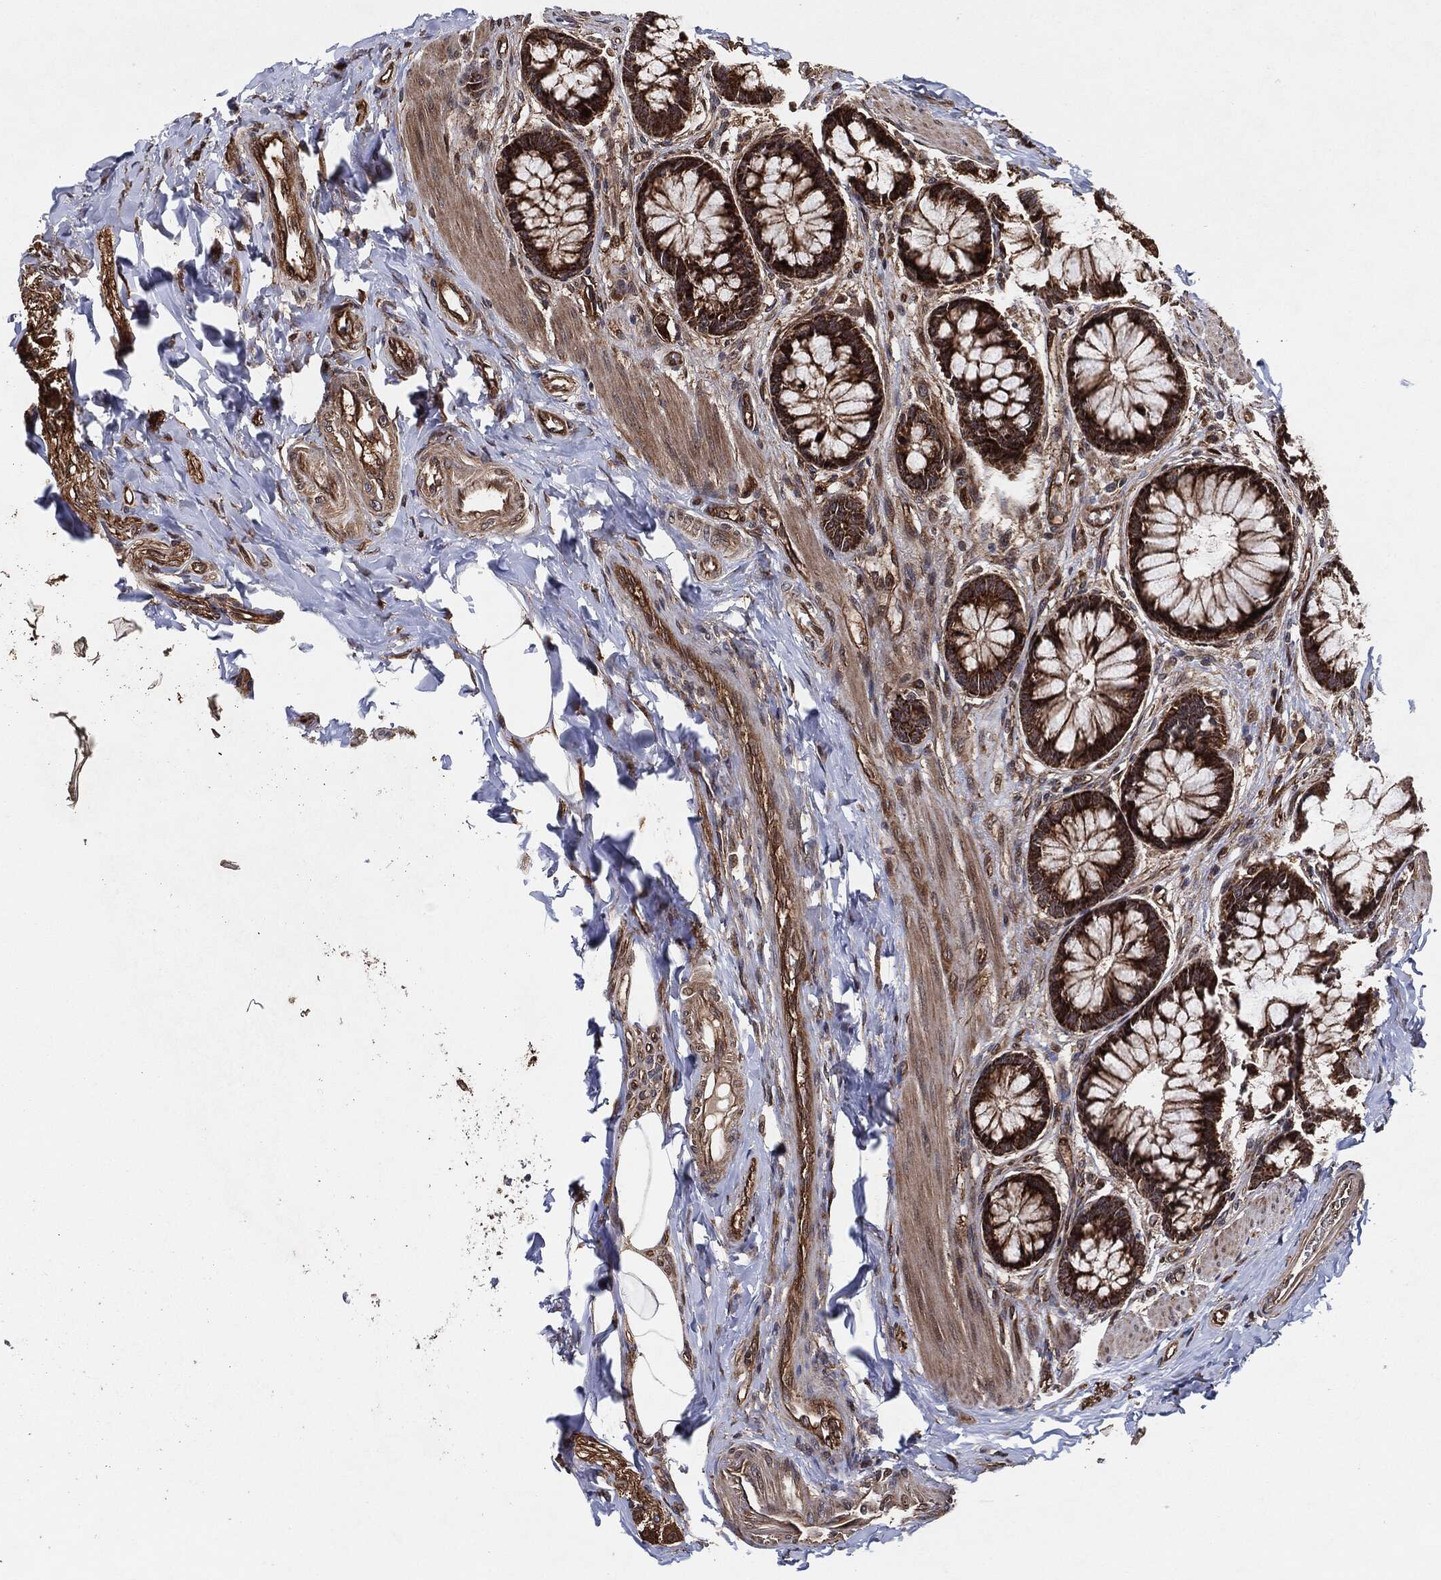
{"staining": {"intensity": "moderate", "quantity": ">75%", "location": "cytoplasmic/membranous"}, "tissue": "colon", "cell_type": "Endothelial cells", "image_type": "normal", "snomed": [{"axis": "morphology", "description": "Normal tissue, NOS"}, {"axis": "topography", "description": "Colon"}], "caption": "Brown immunohistochemical staining in unremarkable human colon exhibits moderate cytoplasmic/membranous staining in about >75% of endothelial cells. Ihc stains the protein of interest in brown and the nuclei are stained blue.", "gene": "BCAR1", "patient": {"sex": "female", "age": 65}}